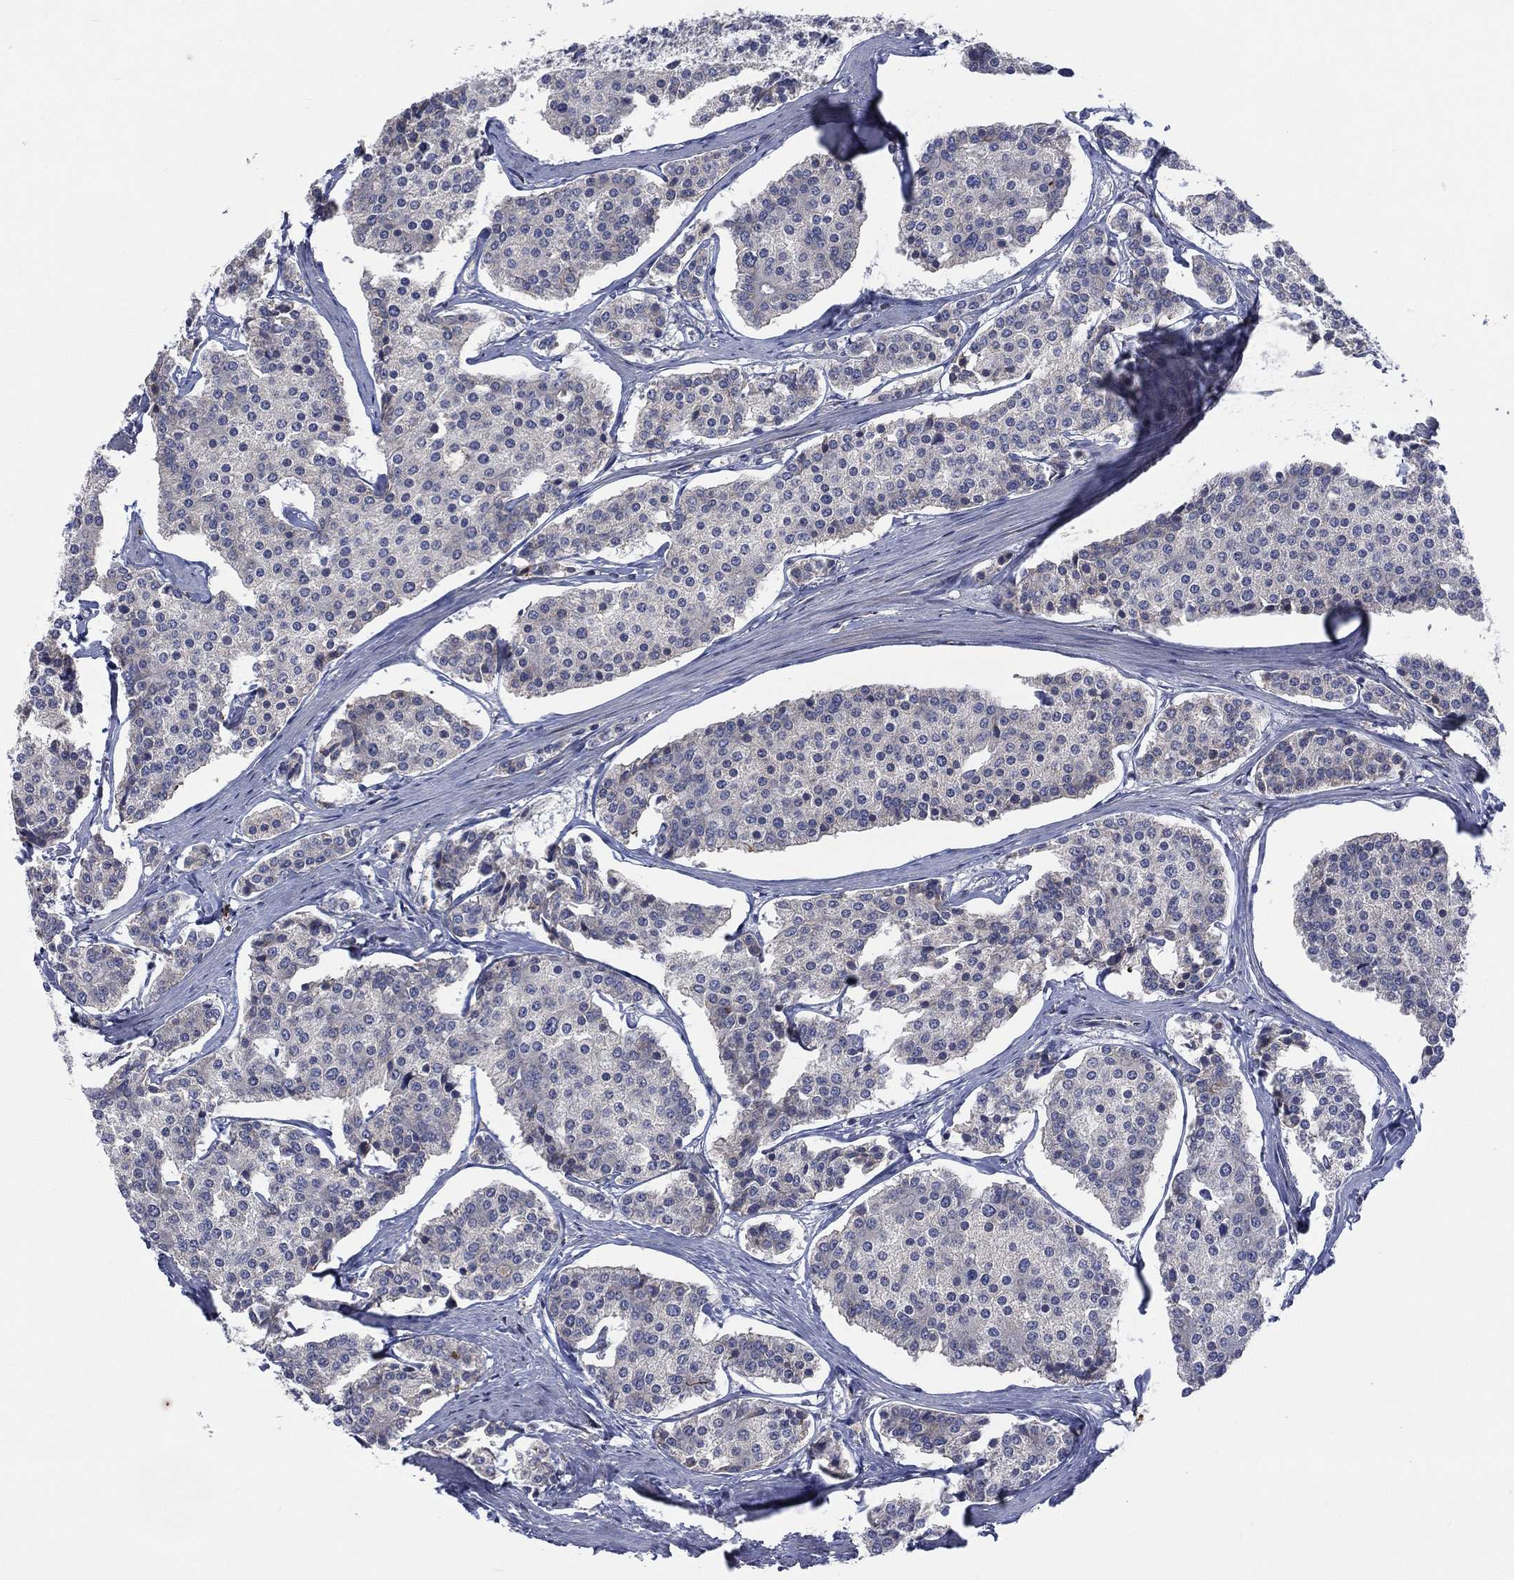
{"staining": {"intensity": "negative", "quantity": "none", "location": "none"}, "tissue": "carcinoid", "cell_type": "Tumor cells", "image_type": "cancer", "snomed": [{"axis": "morphology", "description": "Carcinoid, malignant, NOS"}, {"axis": "topography", "description": "Small intestine"}], "caption": "Immunohistochemistry (IHC) of malignant carcinoid exhibits no staining in tumor cells.", "gene": "CCDC159", "patient": {"sex": "female", "age": 65}}